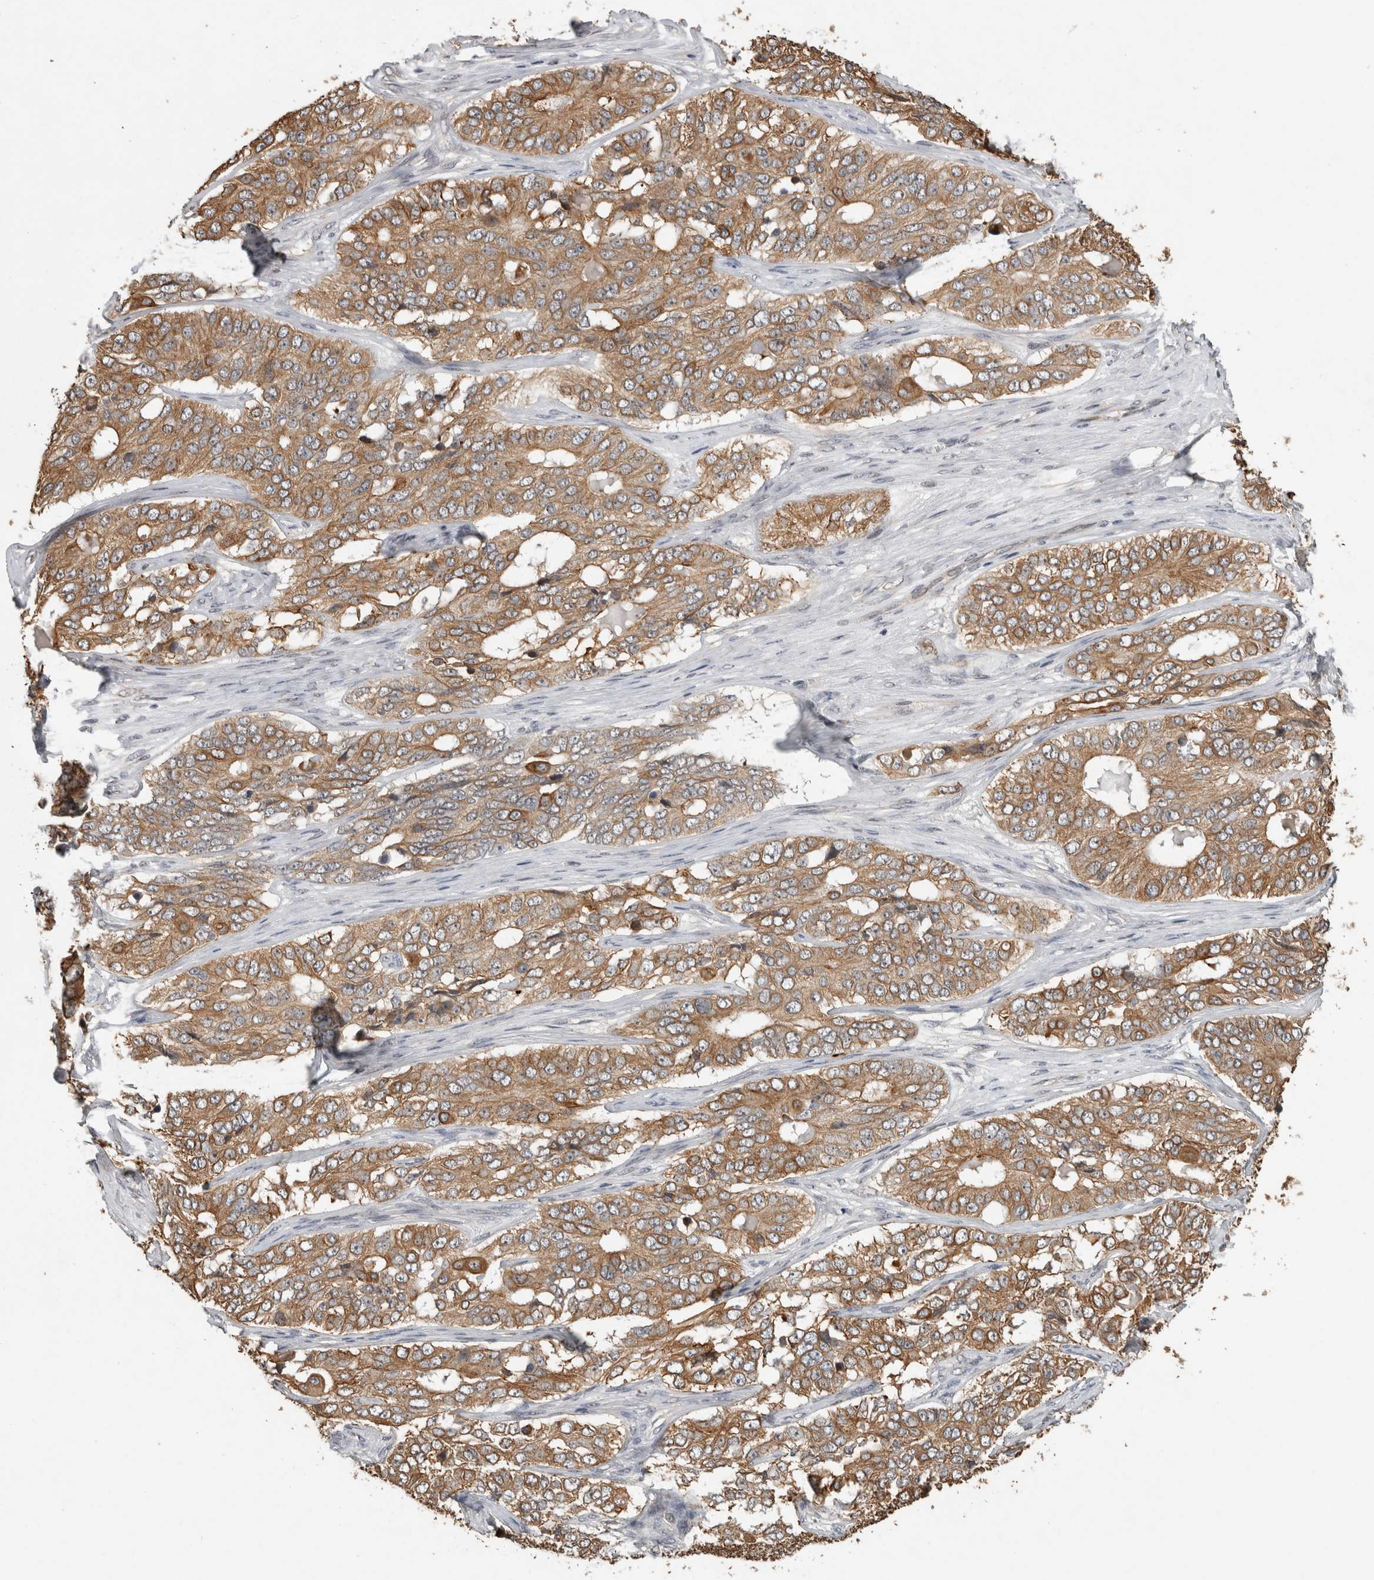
{"staining": {"intensity": "moderate", "quantity": ">75%", "location": "cytoplasmic/membranous"}, "tissue": "ovarian cancer", "cell_type": "Tumor cells", "image_type": "cancer", "snomed": [{"axis": "morphology", "description": "Carcinoma, endometroid"}, {"axis": "topography", "description": "Ovary"}], "caption": "The image demonstrates staining of ovarian endometroid carcinoma, revealing moderate cytoplasmic/membranous protein positivity (brown color) within tumor cells.", "gene": "RHPN1", "patient": {"sex": "female", "age": 51}}